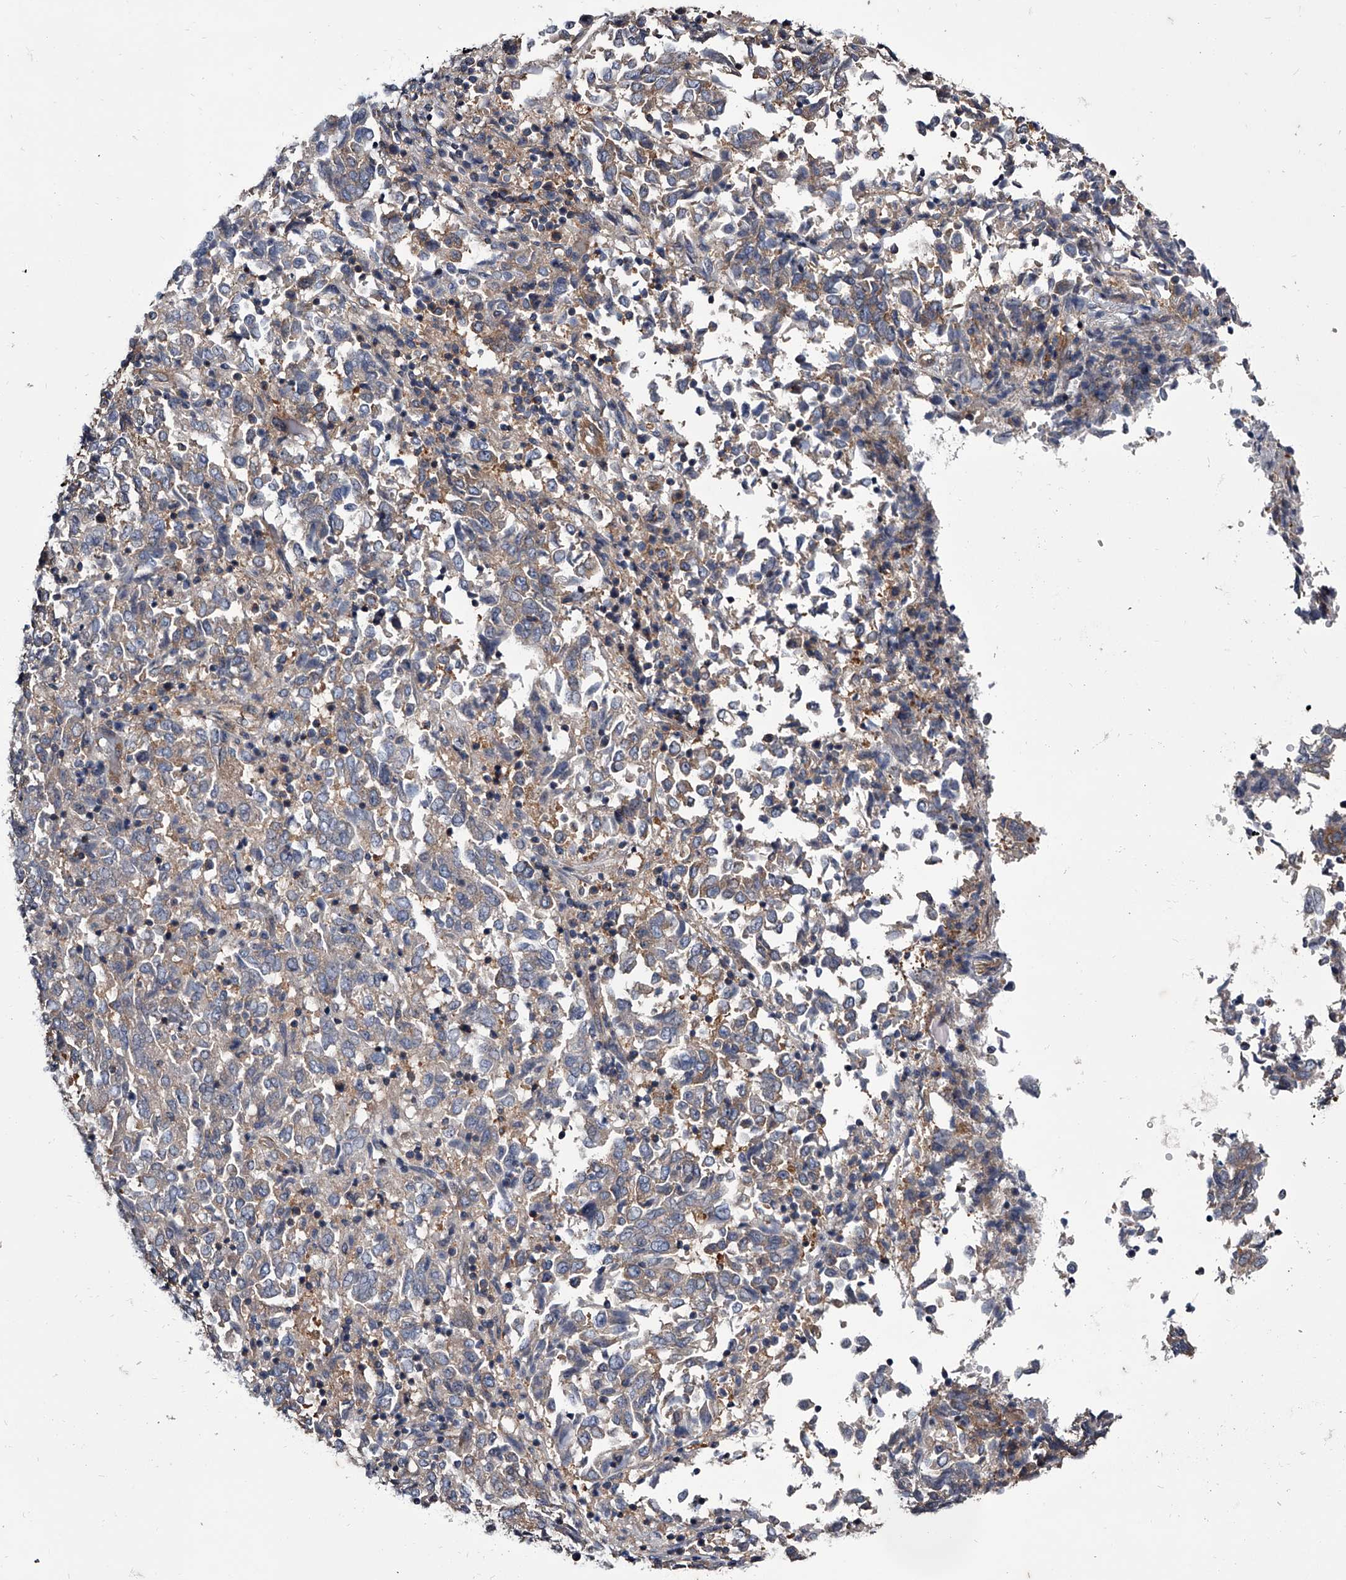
{"staining": {"intensity": "weak", "quantity": "25%-75%", "location": "cytoplasmic/membranous"}, "tissue": "endometrial cancer", "cell_type": "Tumor cells", "image_type": "cancer", "snomed": [{"axis": "morphology", "description": "Adenocarcinoma, NOS"}, {"axis": "topography", "description": "Endometrium"}], "caption": "Immunohistochemical staining of endometrial cancer (adenocarcinoma) shows low levels of weak cytoplasmic/membranous staining in about 25%-75% of tumor cells.", "gene": "GAPVD1", "patient": {"sex": "female", "age": 80}}